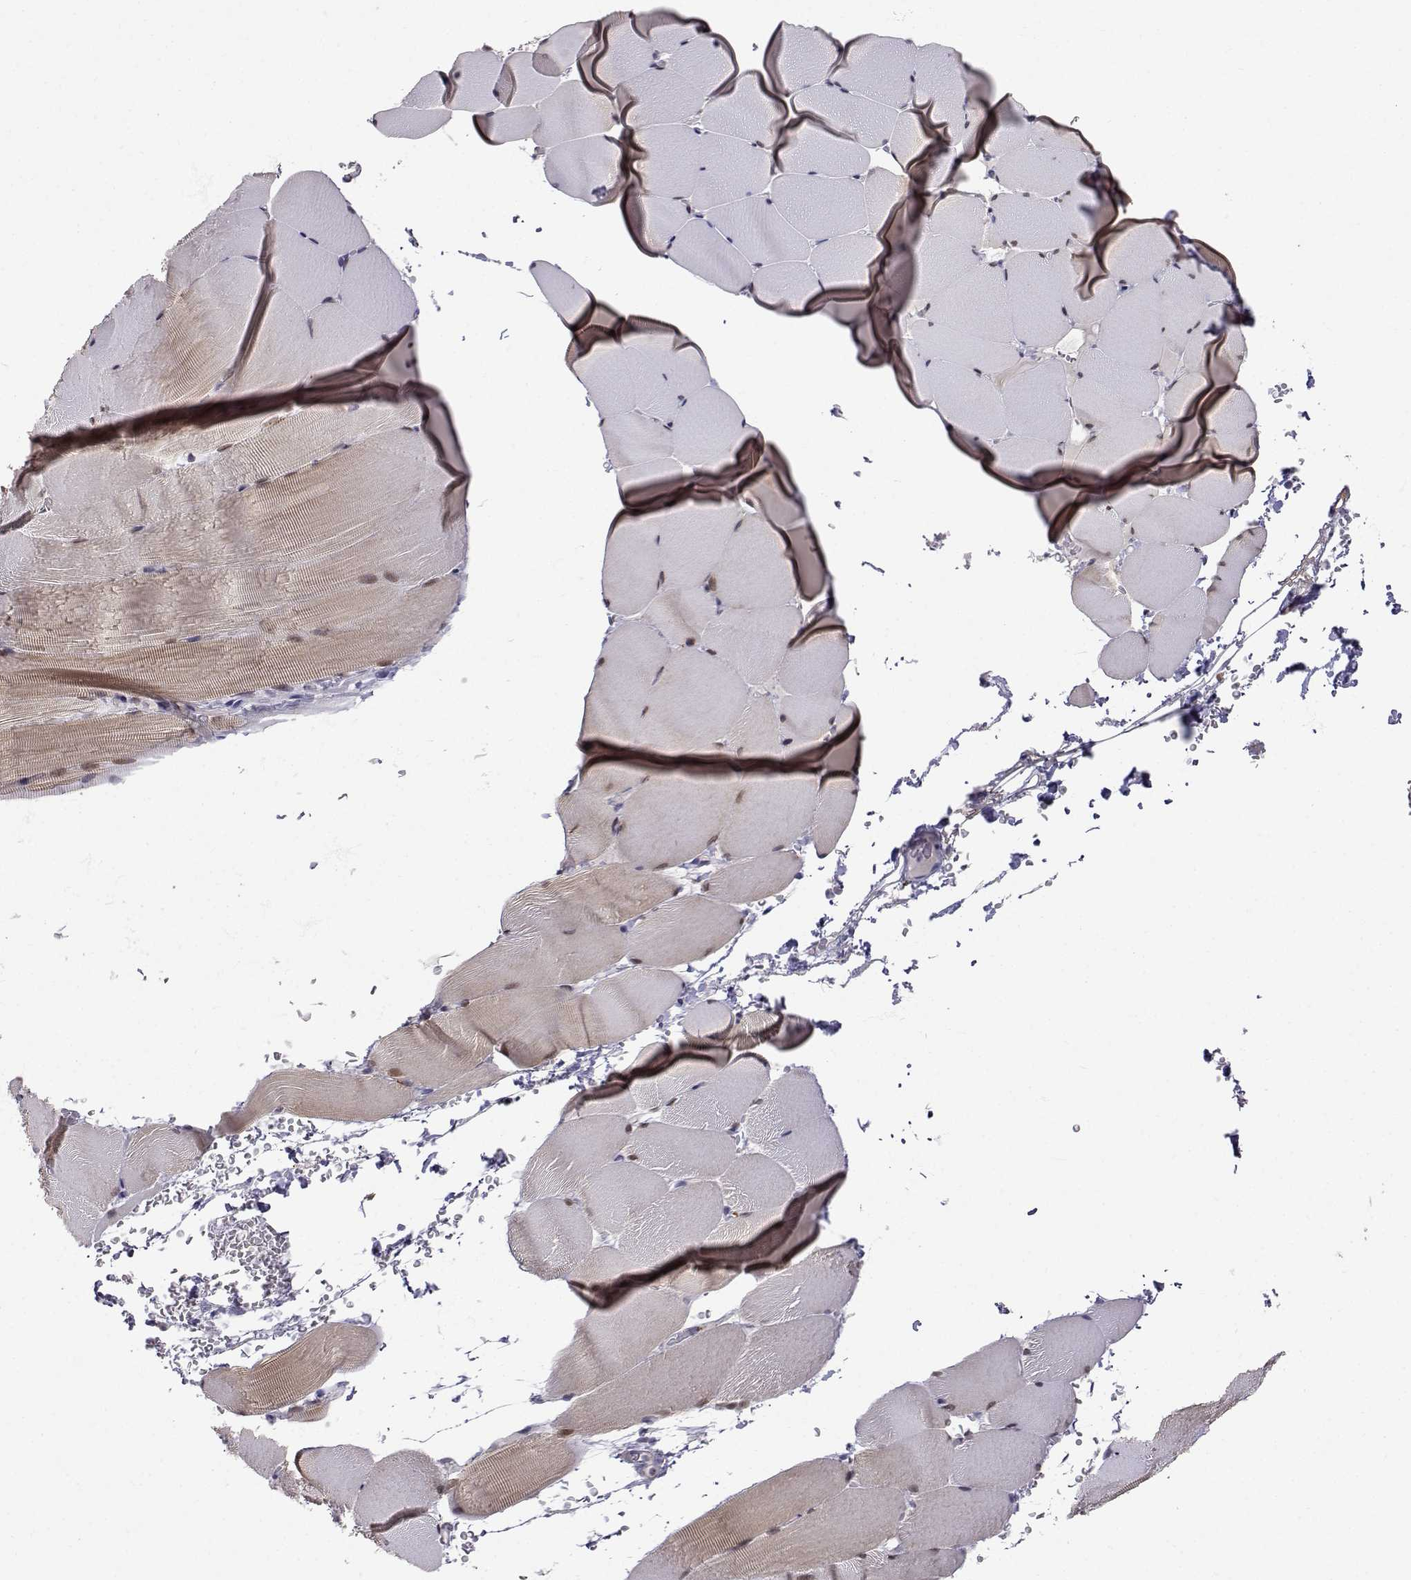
{"staining": {"intensity": "weak", "quantity": "25%-75%", "location": "cytoplasmic/membranous,nuclear"}, "tissue": "skeletal muscle", "cell_type": "Myocytes", "image_type": "normal", "snomed": [{"axis": "morphology", "description": "Normal tissue, NOS"}, {"axis": "topography", "description": "Skeletal muscle"}], "caption": "High-power microscopy captured an IHC image of normal skeletal muscle, revealing weak cytoplasmic/membranous,nuclear expression in about 25%-75% of myocytes. Nuclei are stained in blue.", "gene": "SLC6A3", "patient": {"sex": "female", "age": 37}}